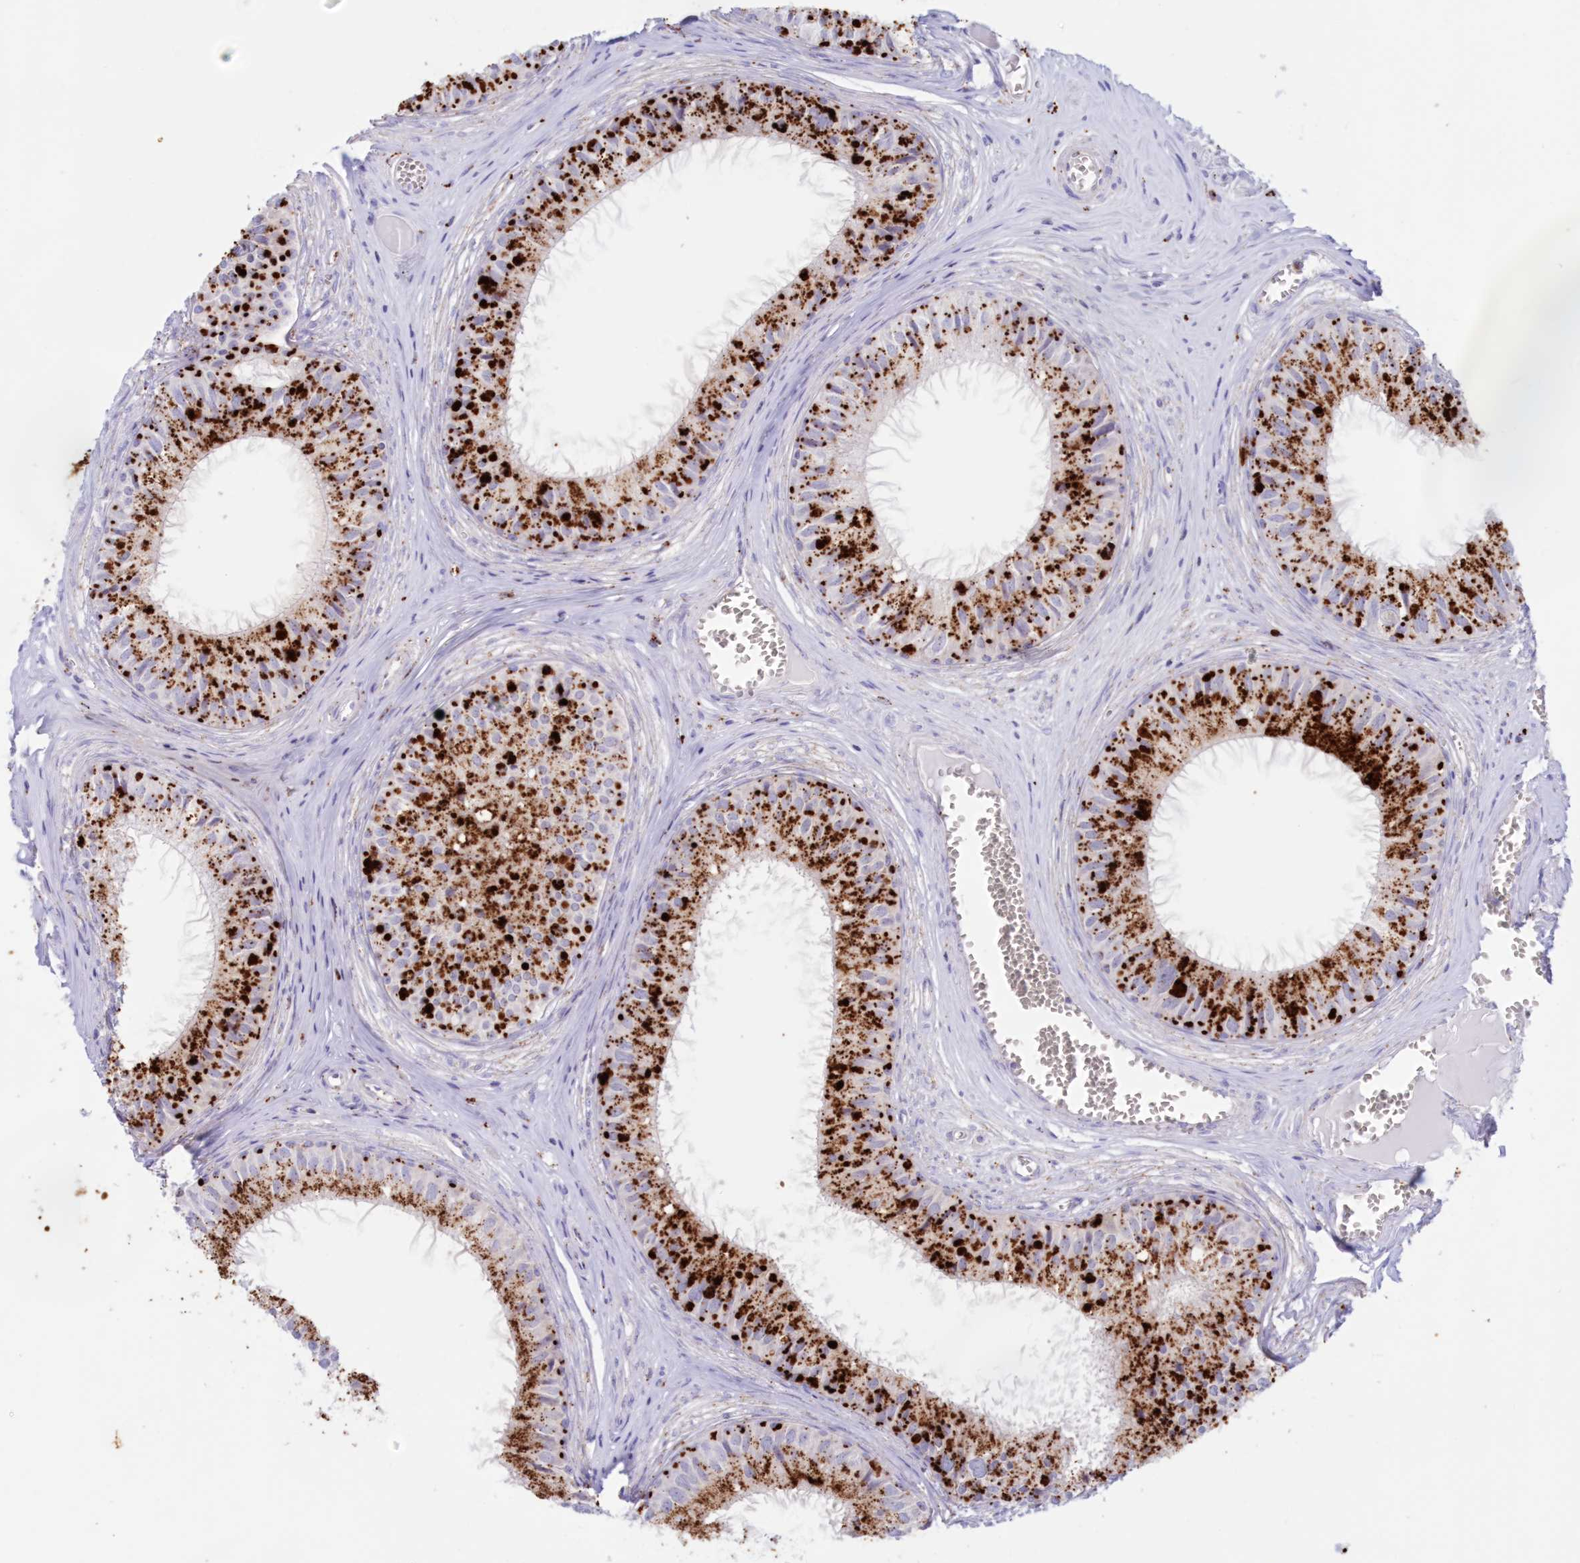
{"staining": {"intensity": "strong", "quantity": ">75%", "location": "cytoplasmic/membranous"}, "tissue": "epididymis", "cell_type": "Glandular cells", "image_type": "normal", "snomed": [{"axis": "morphology", "description": "Normal tissue, NOS"}, {"axis": "topography", "description": "Epididymis"}], "caption": "Approximately >75% of glandular cells in unremarkable human epididymis reveal strong cytoplasmic/membranous protein staining as visualized by brown immunohistochemical staining.", "gene": "TPP1", "patient": {"sex": "male", "age": 36}}